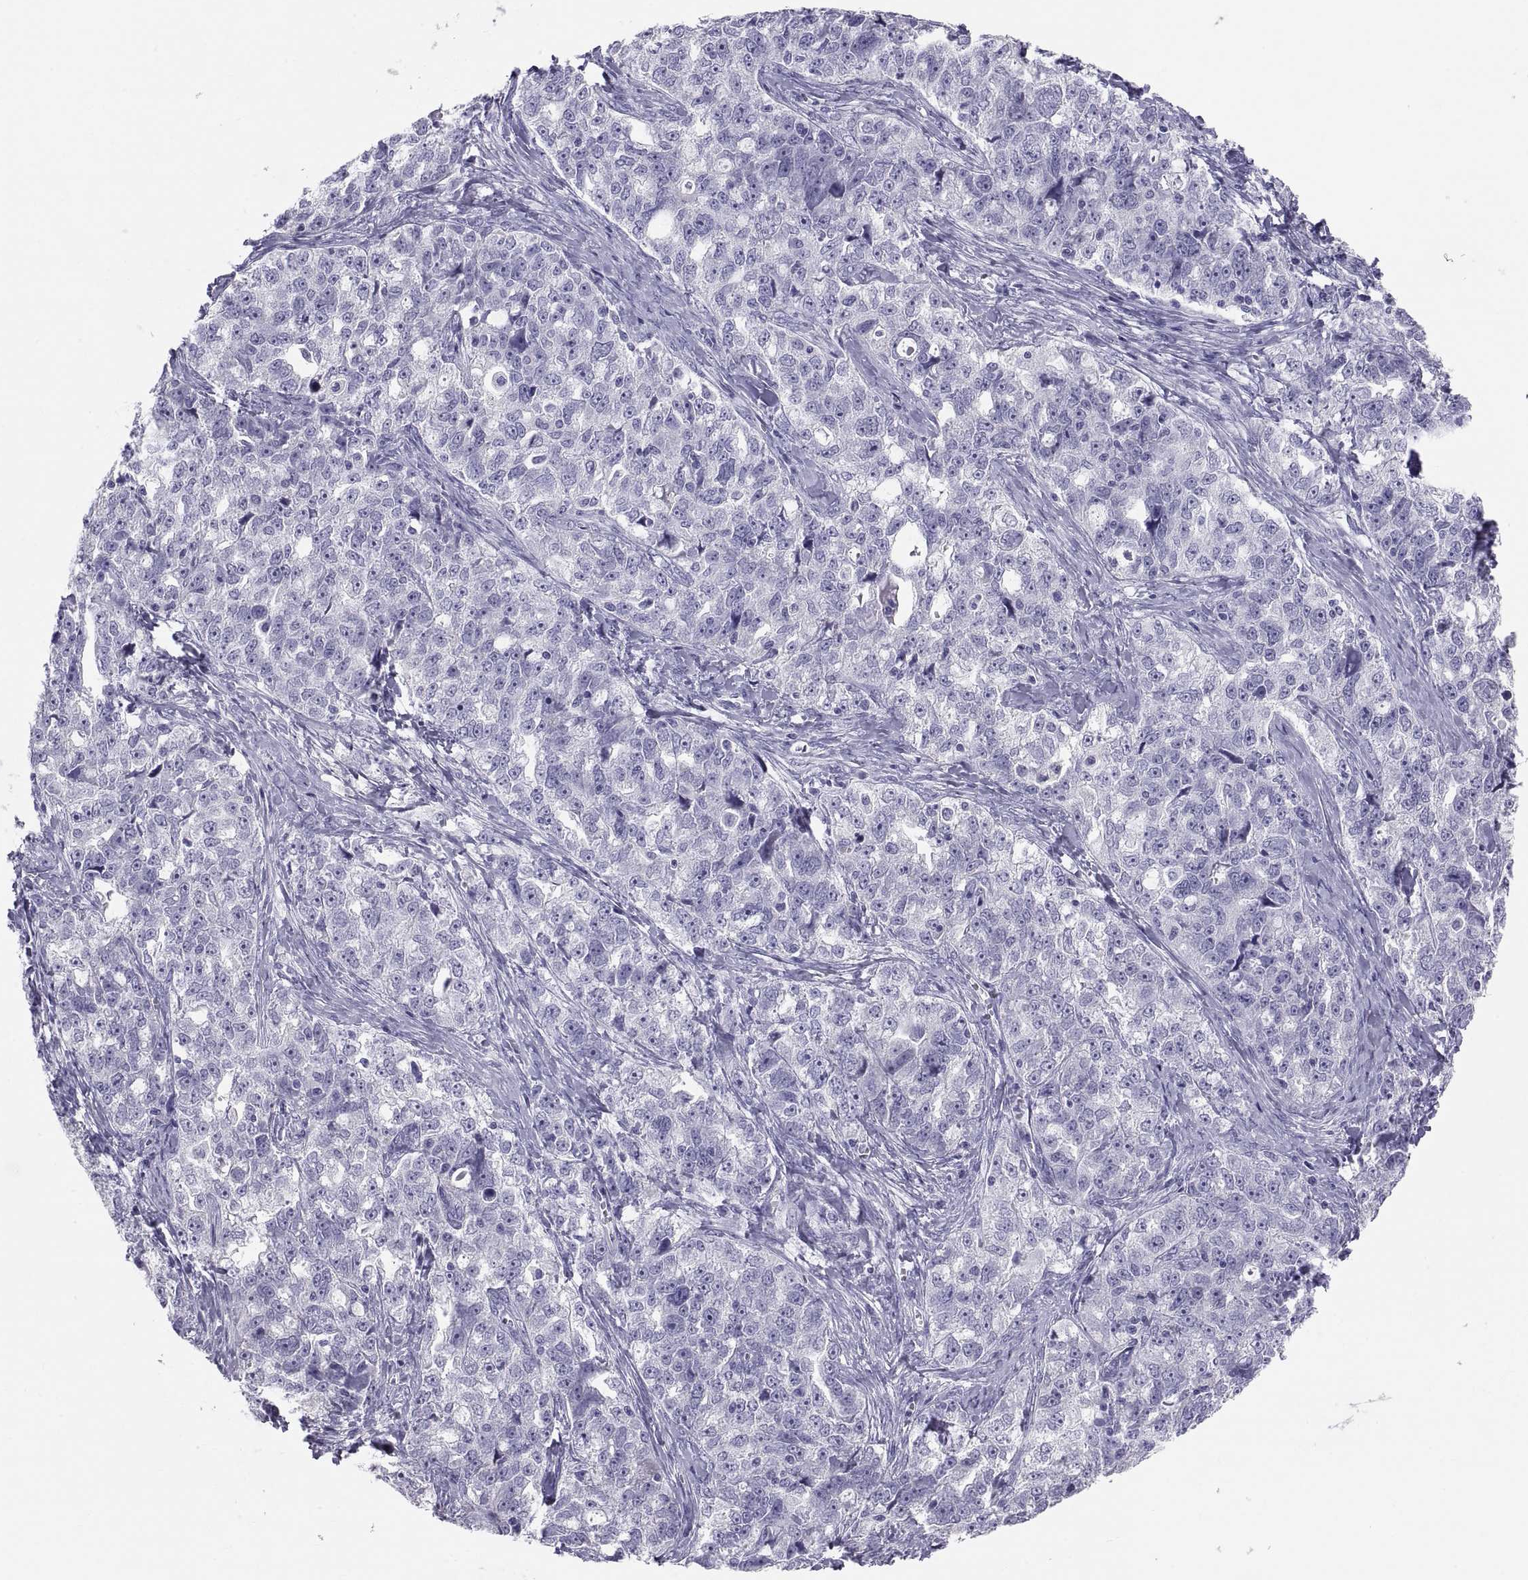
{"staining": {"intensity": "negative", "quantity": "none", "location": "none"}, "tissue": "ovarian cancer", "cell_type": "Tumor cells", "image_type": "cancer", "snomed": [{"axis": "morphology", "description": "Cystadenocarcinoma, serous, NOS"}, {"axis": "topography", "description": "Ovary"}], "caption": "This histopathology image is of ovarian cancer (serous cystadenocarcinoma) stained with immunohistochemistry (IHC) to label a protein in brown with the nuclei are counter-stained blue. There is no staining in tumor cells.", "gene": "FAM170A", "patient": {"sex": "female", "age": 51}}